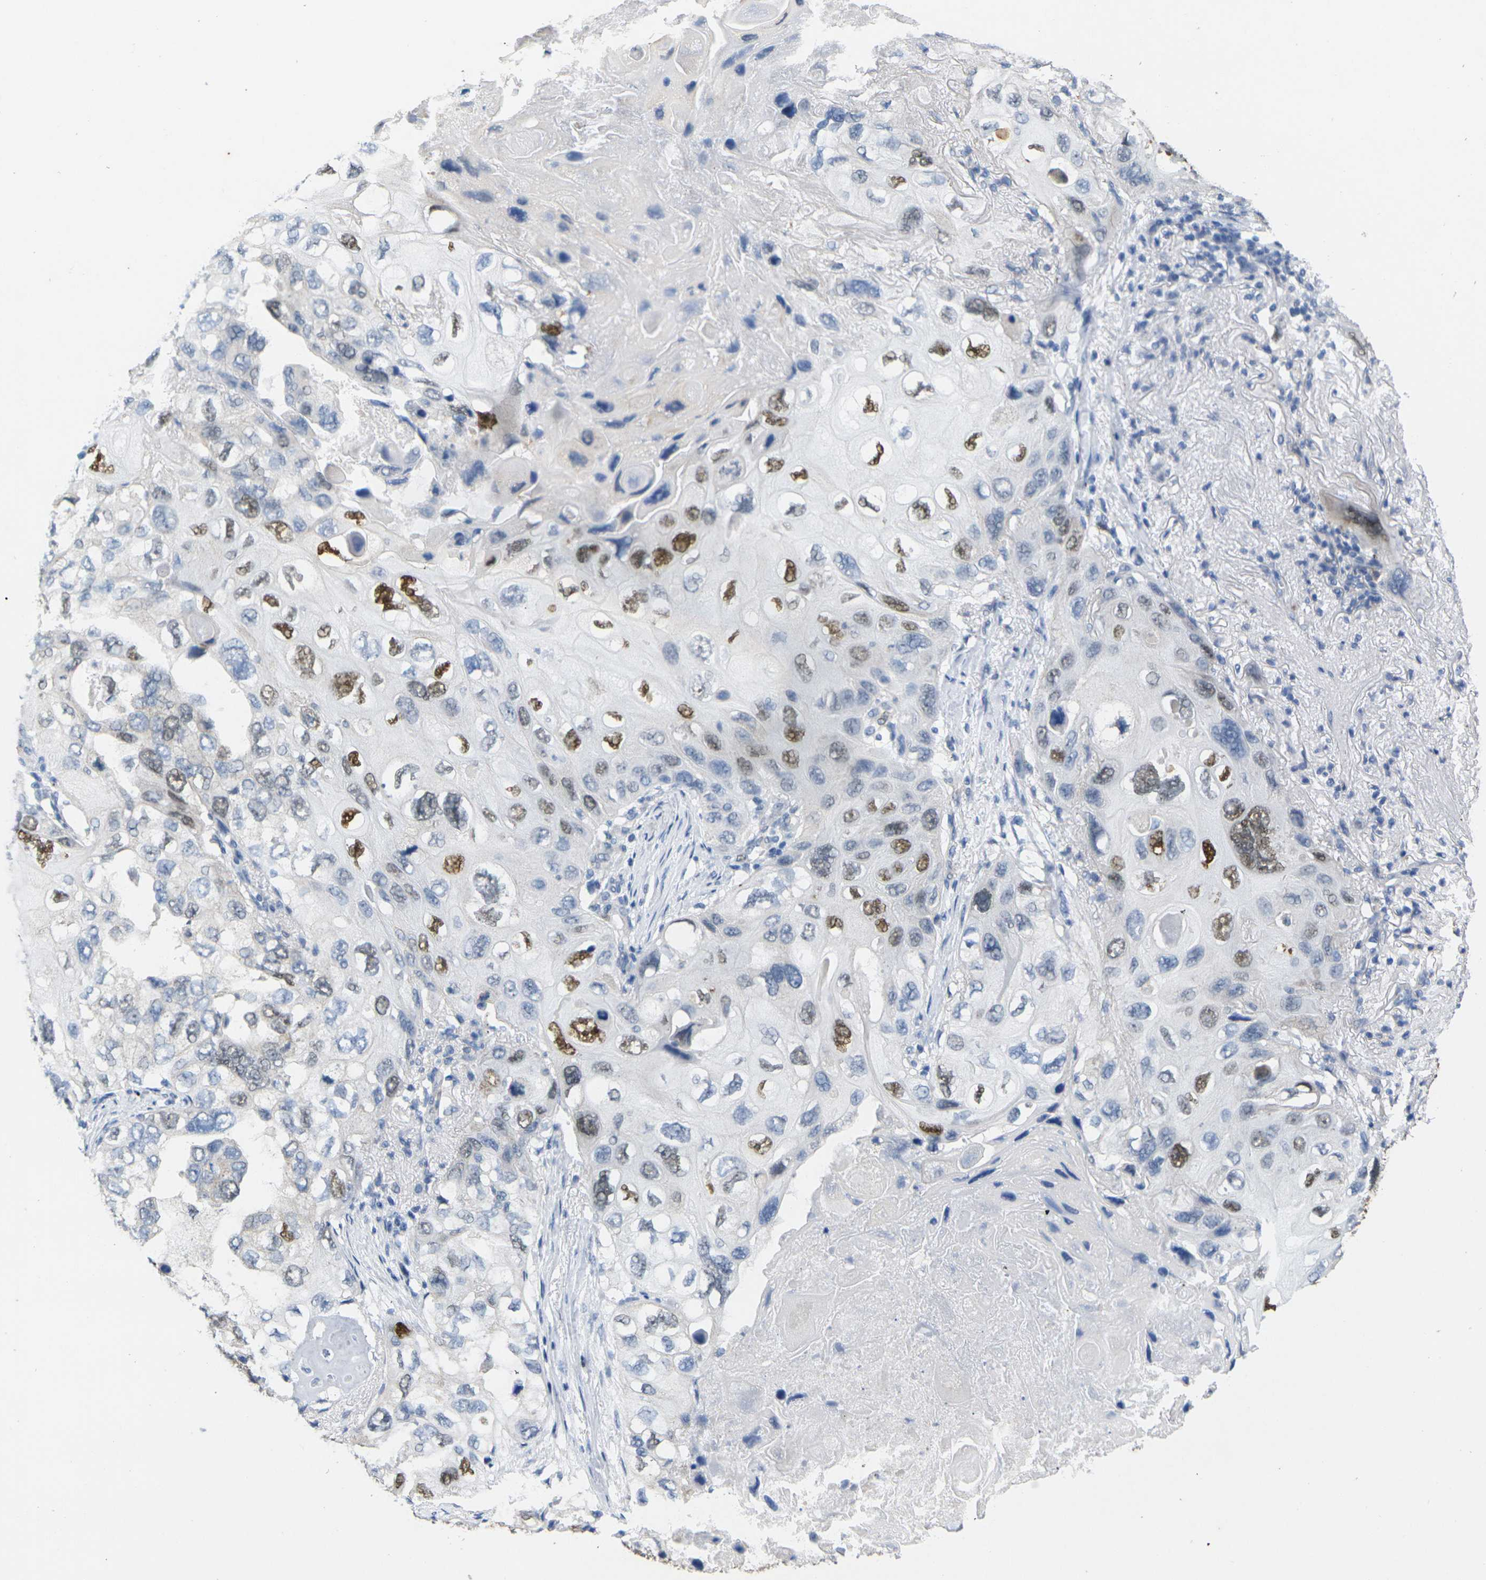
{"staining": {"intensity": "strong", "quantity": "<25%", "location": "nuclear"}, "tissue": "lung cancer", "cell_type": "Tumor cells", "image_type": "cancer", "snomed": [{"axis": "morphology", "description": "Squamous cell carcinoma, NOS"}, {"axis": "topography", "description": "Lung"}], "caption": "DAB (3,3'-diaminobenzidine) immunohistochemical staining of lung cancer reveals strong nuclear protein expression in about <25% of tumor cells. Nuclei are stained in blue.", "gene": "CDK2", "patient": {"sex": "female", "age": 73}}